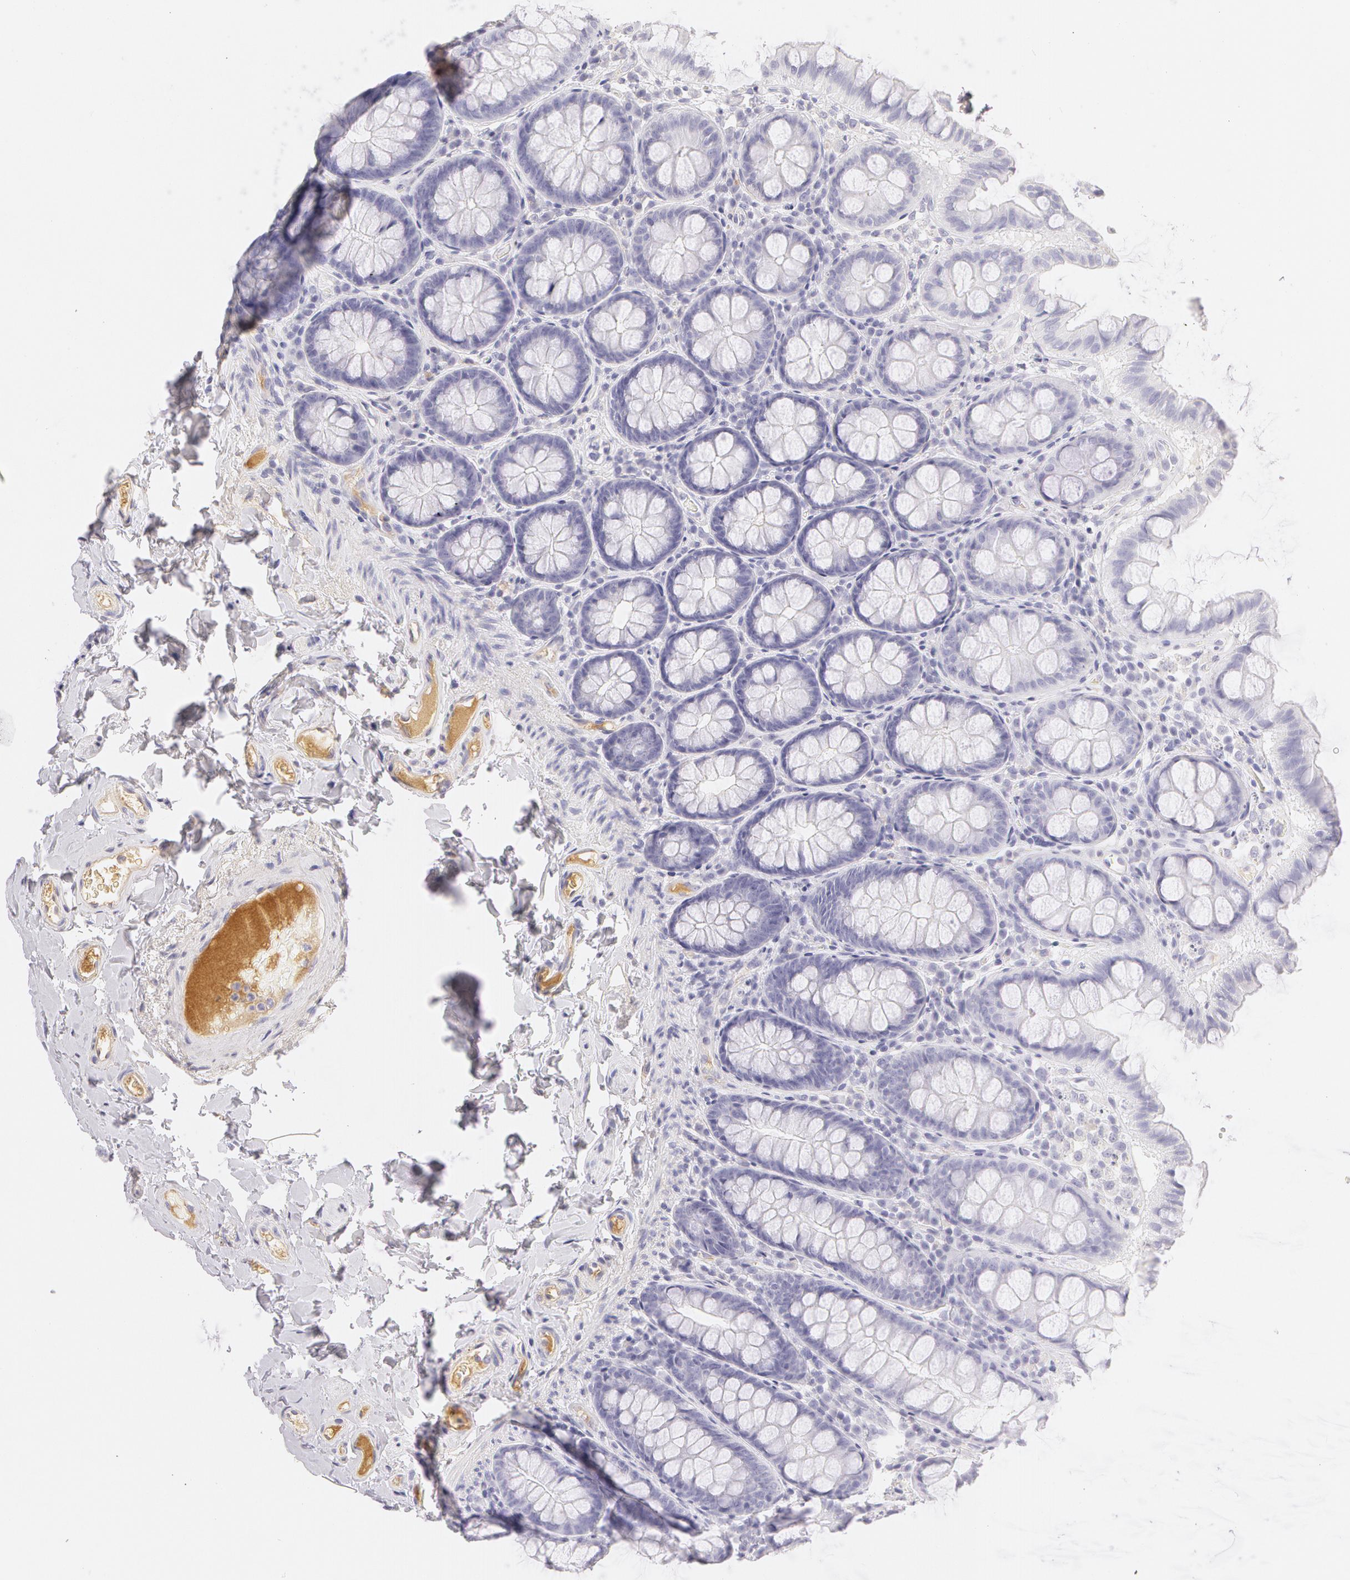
{"staining": {"intensity": "negative", "quantity": "none", "location": "none"}, "tissue": "colon", "cell_type": "Endothelial cells", "image_type": "normal", "snomed": [{"axis": "morphology", "description": "Normal tissue, NOS"}, {"axis": "topography", "description": "Colon"}], "caption": "This photomicrograph is of benign colon stained with IHC to label a protein in brown with the nuclei are counter-stained blue. There is no expression in endothelial cells. (DAB immunohistochemistry (IHC) with hematoxylin counter stain).", "gene": "AHSG", "patient": {"sex": "female", "age": 61}}